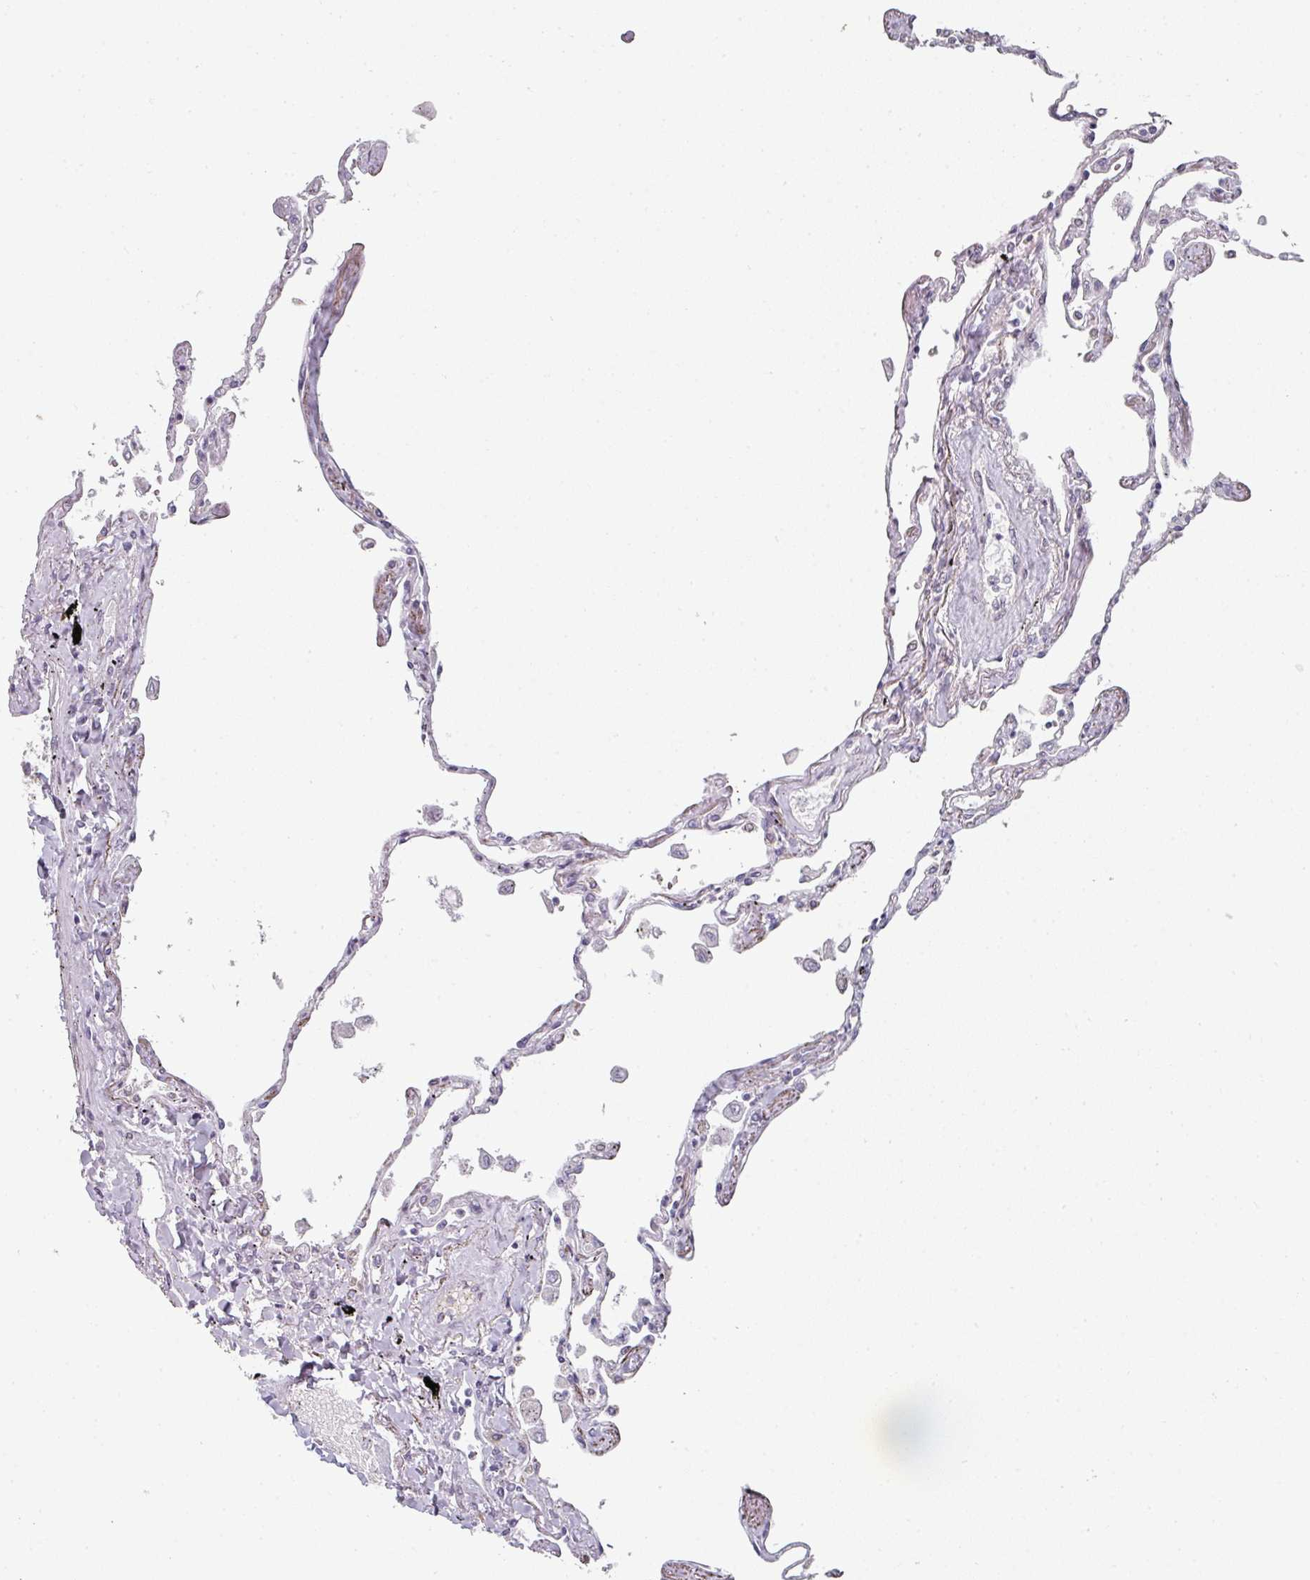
{"staining": {"intensity": "negative", "quantity": "none", "location": "none"}, "tissue": "lung", "cell_type": "Alveolar cells", "image_type": "normal", "snomed": [{"axis": "morphology", "description": "Normal tissue, NOS"}, {"axis": "topography", "description": "Lung"}], "caption": "Lung was stained to show a protein in brown. There is no significant positivity in alveolar cells. (Stains: DAB (3,3'-diaminobenzidine) immunohistochemistry (IHC) with hematoxylin counter stain, Microscopy: brightfield microscopy at high magnification).", "gene": "TMCC1", "patient": {"sex": "female", "age": 67}}